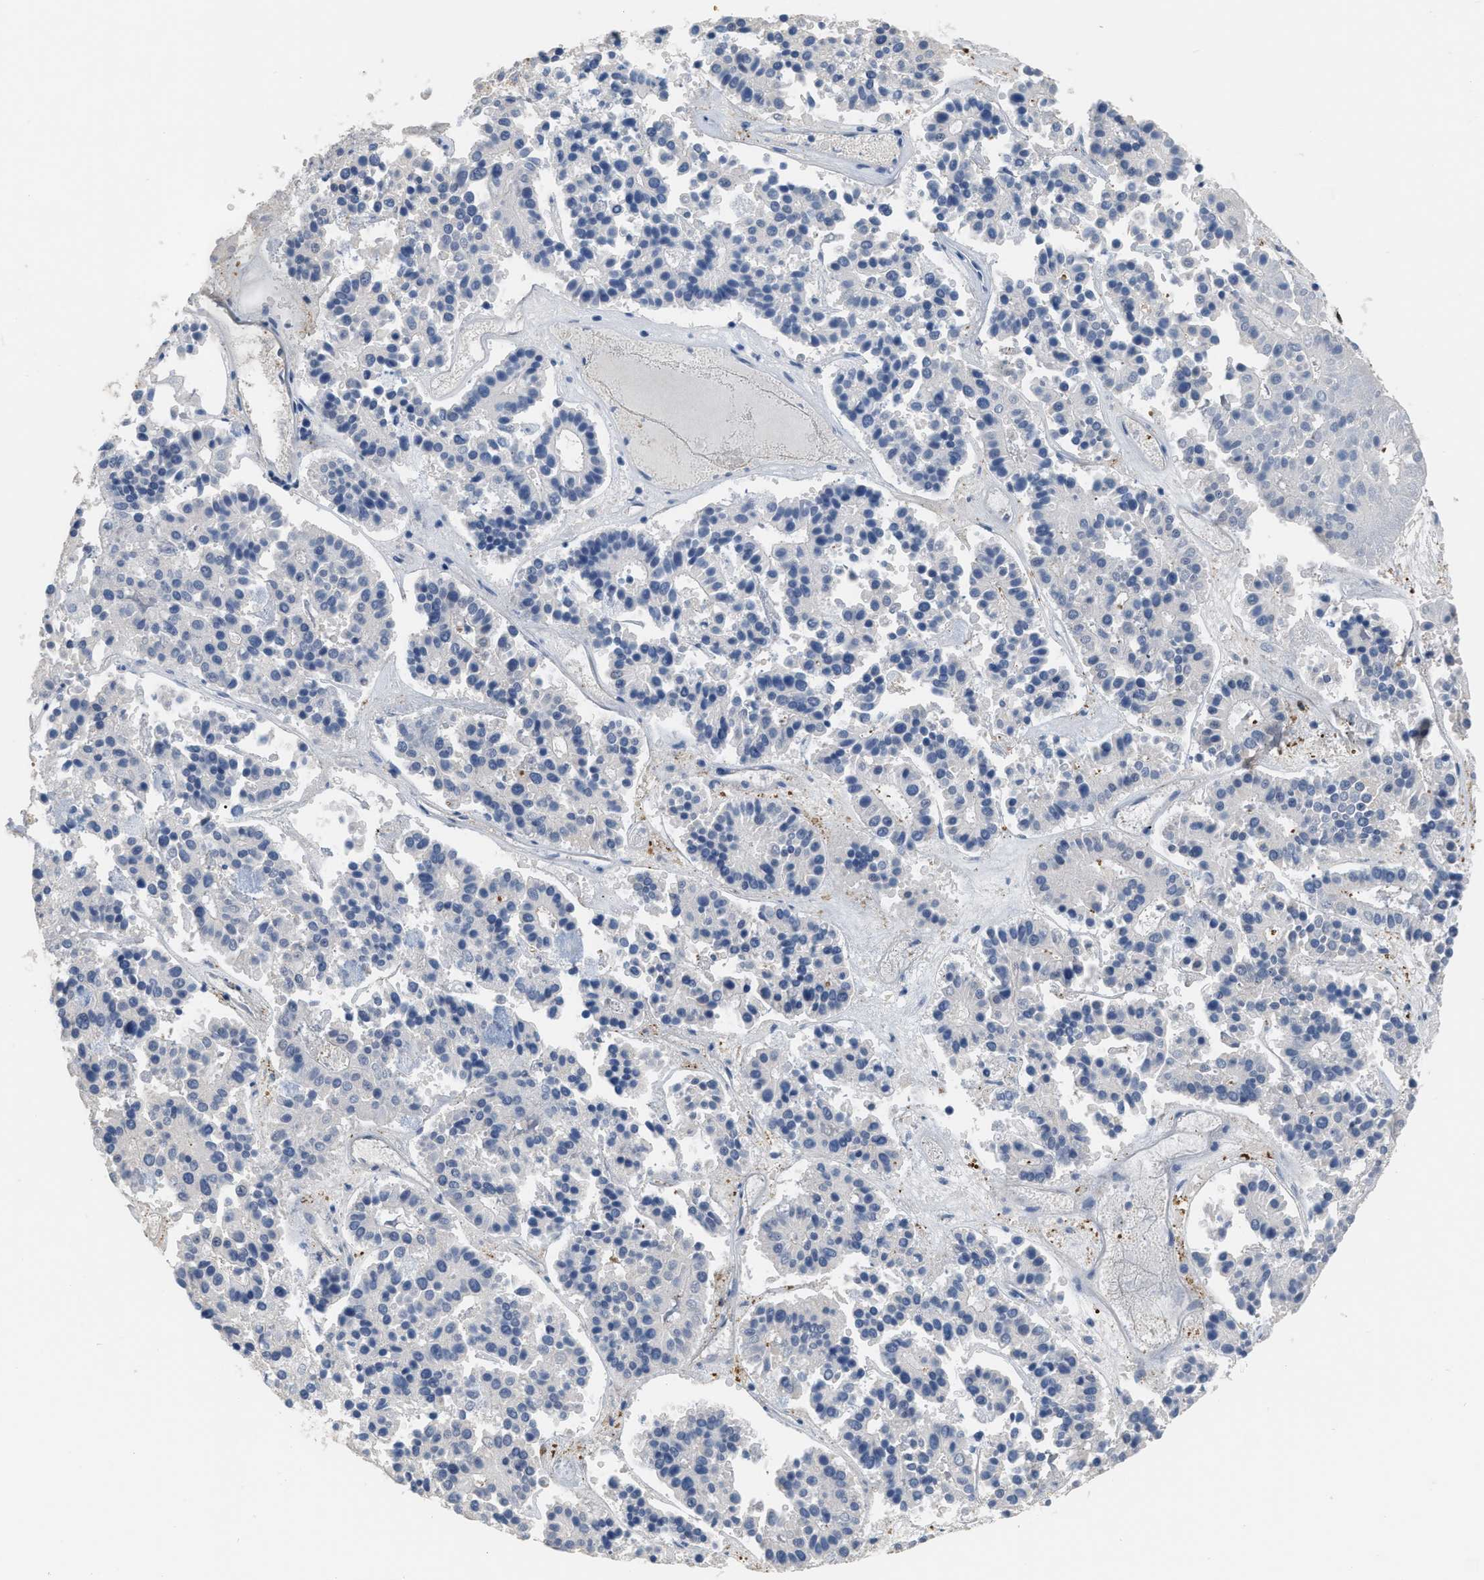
{"staining": {"intensity": "negative", "quantity": "none", "location": "none"}, "tissue": "pancreatic cancer", "cell_type": "Tumor cells", "image_type": "cancer", "snomed": [{"axis": "morphology", "description": "Adenocarcinoma, NOS"}, {"axis": "topography", "description": "Pancreas"}], "caption": "An immunohistochemistry (IHC) micrograph of pancreatic cancer (adenocarcinoma) is shown. There is no staining in tumor cells of pancreatic cancer (adenocarcinoma).", "gene": "MTPN", "patient": {"sex": "male", "age": 50}}